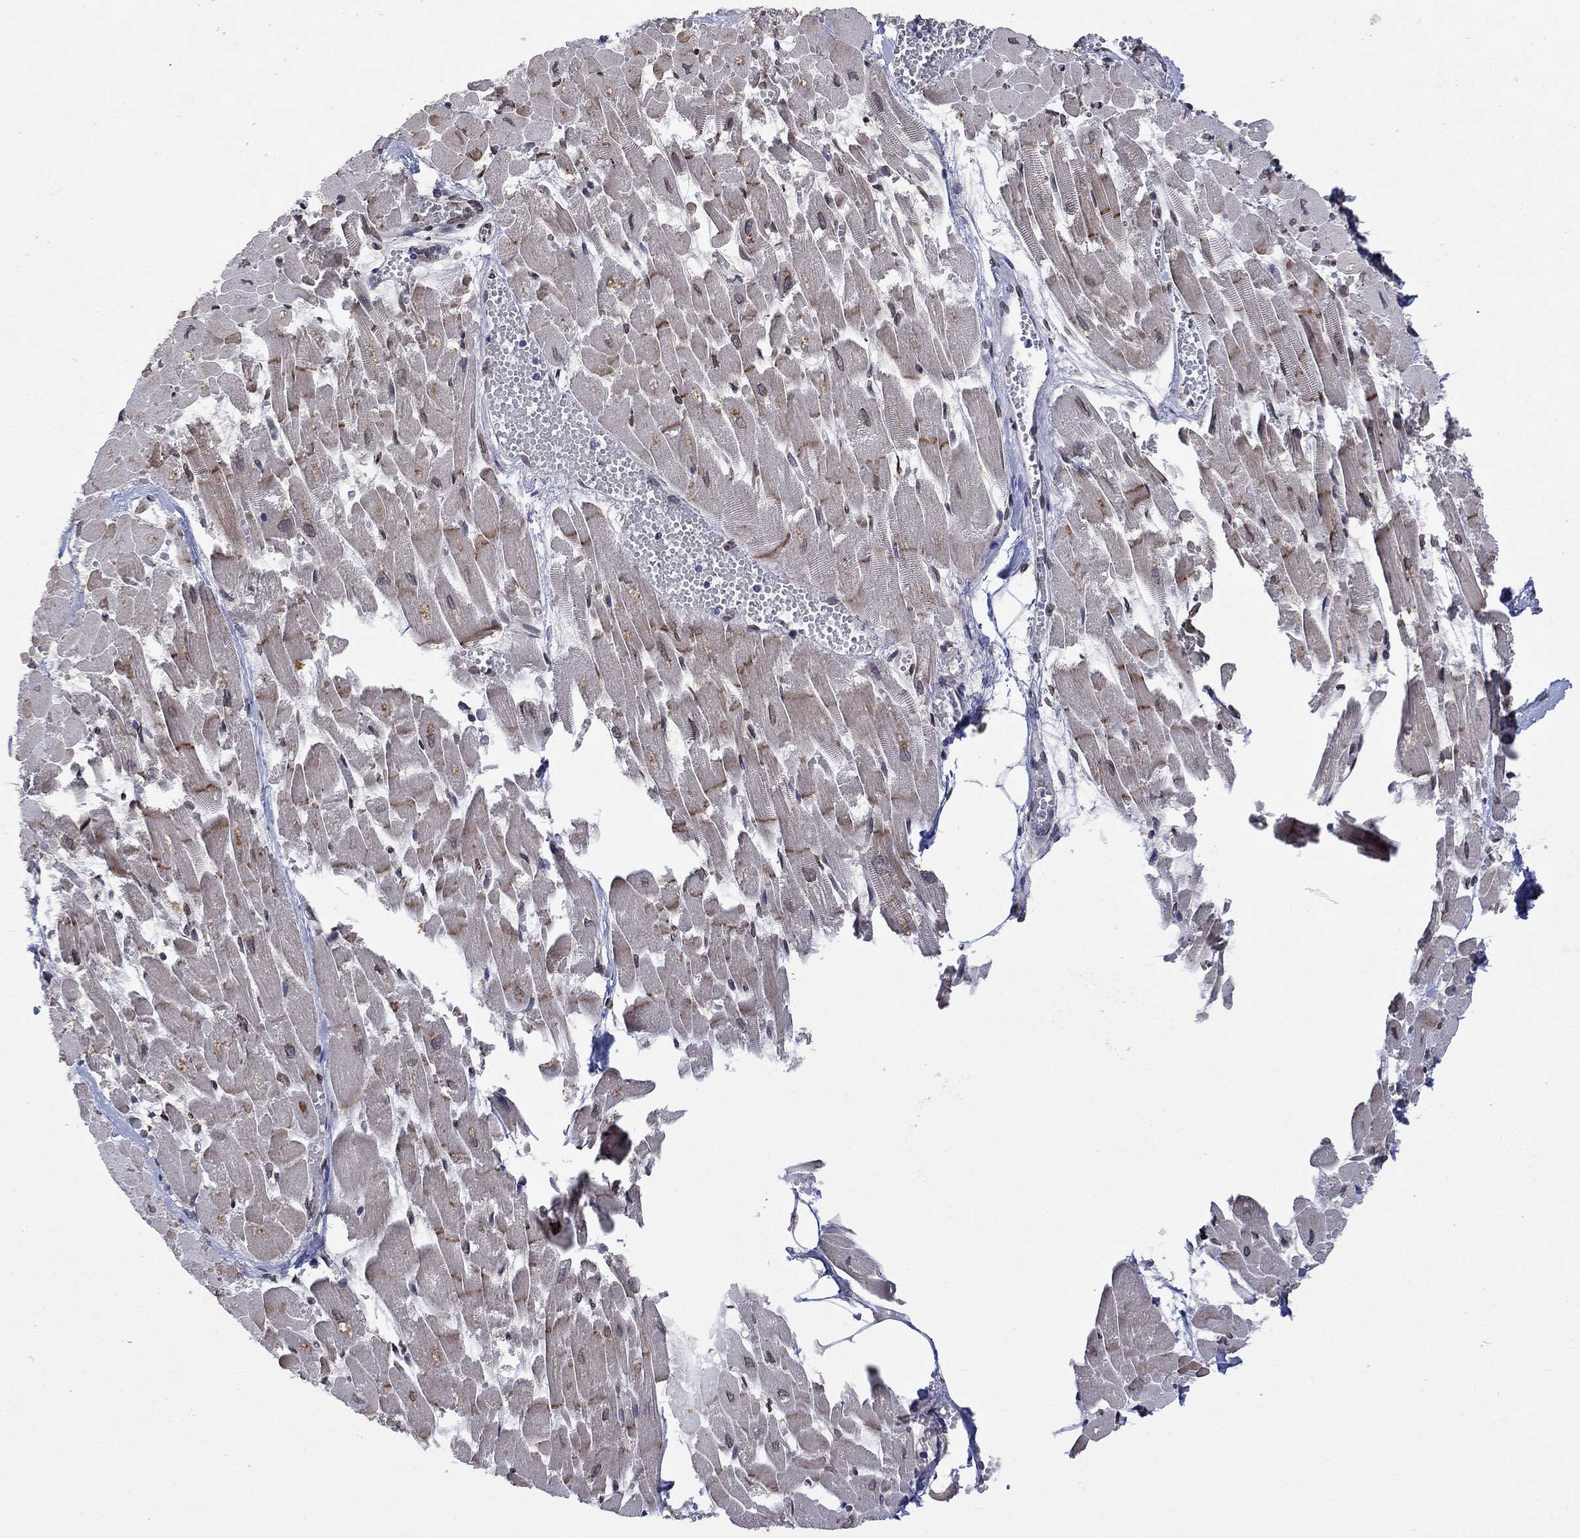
{"staining": {"intensity": "moderate", "quantity": "25%-75%", "location": "cytoplasmic/membranous"}, "tissue": "heart muscle", "cell_type": "Cardiomyocytes", "image_type": "normal", "snomed": [{"axis": "morphology", "description": "Normal tissue, NOS"}, {"axis": "topography", "description": "Heart"}], "caption": "This micrograph shows IHC staining of normal human heart muscle, with medium moderate cytoplasmic/membranous positivity in about 25%-75% of cardiomyocytes.", "gene": "EMC9", "patient": {"sex": "female", "age": 52}}